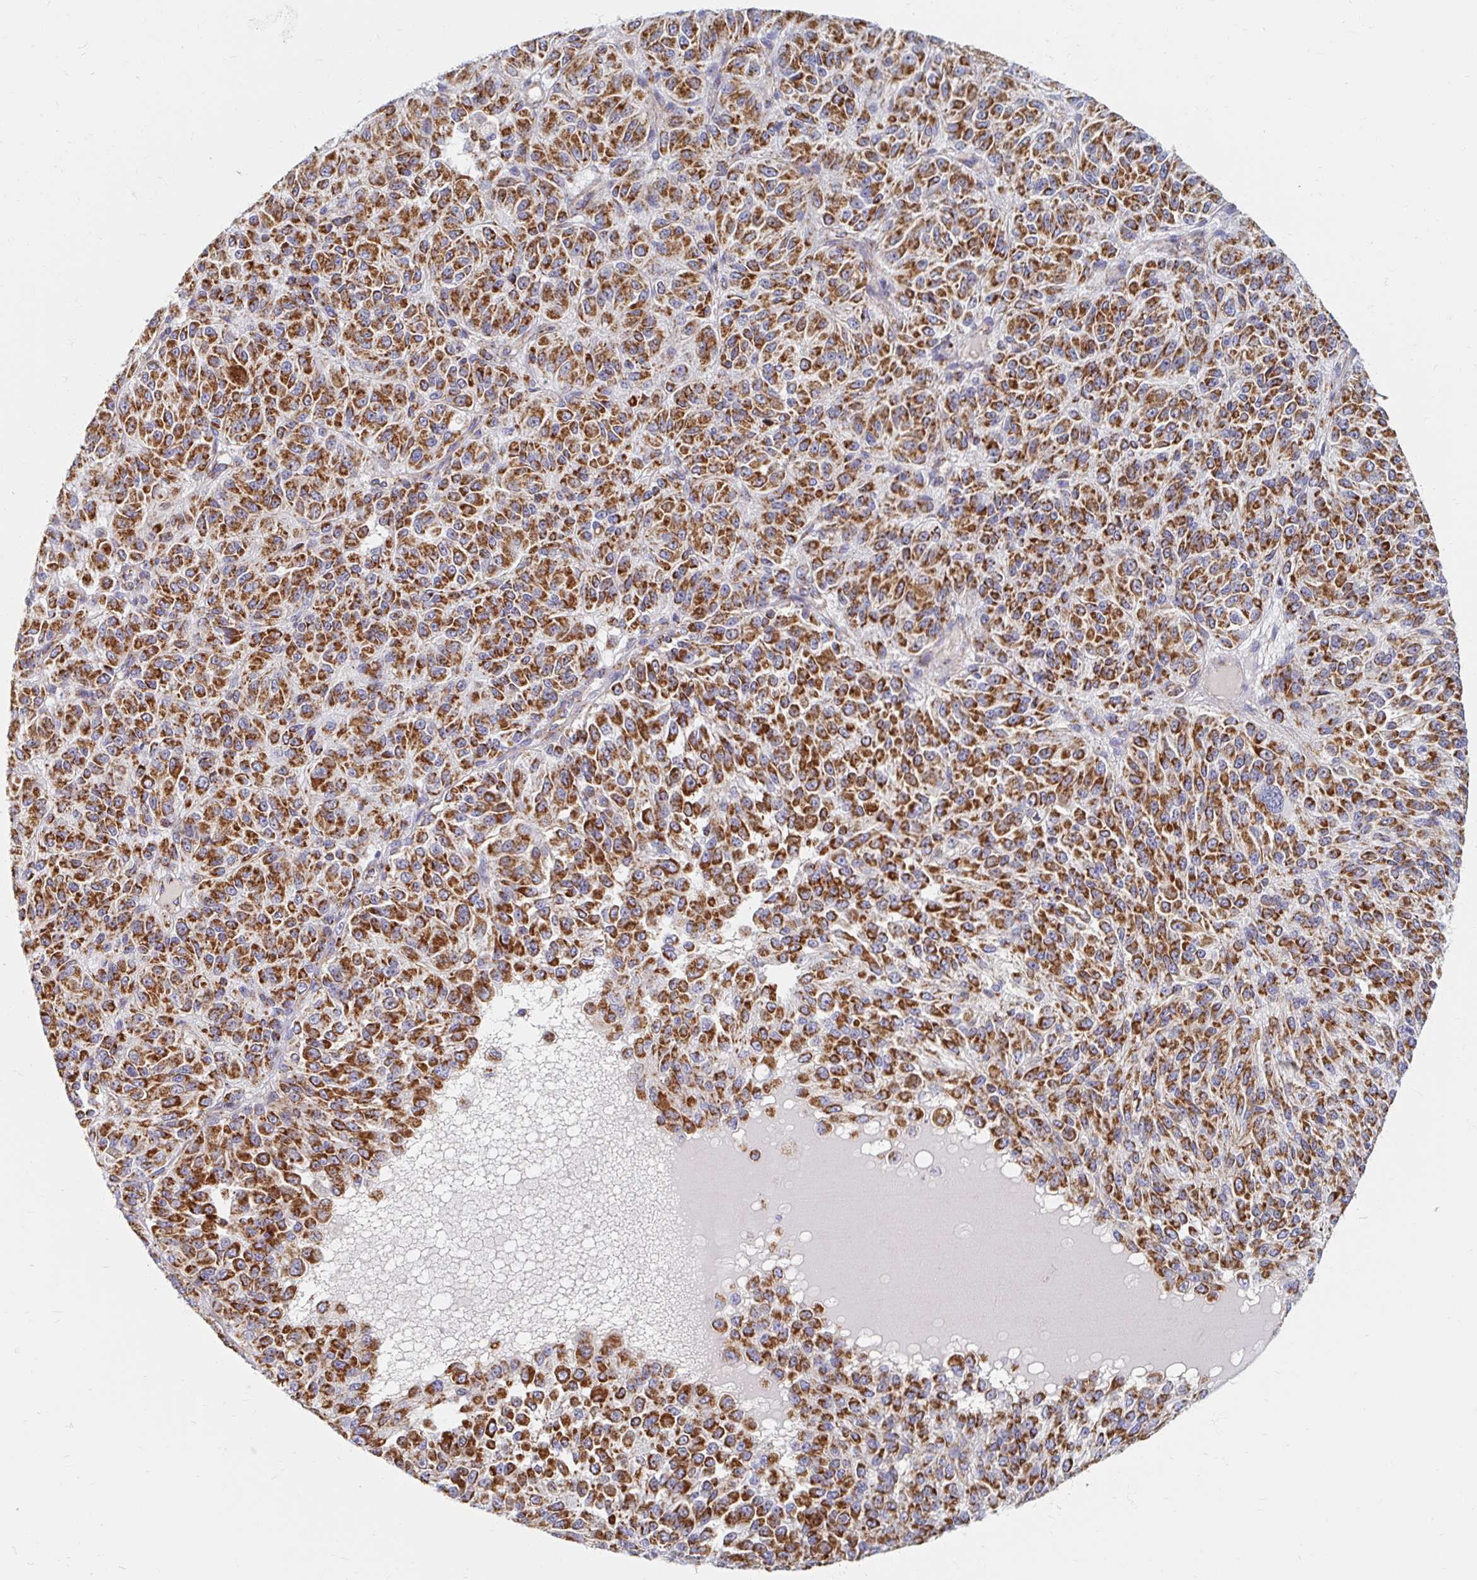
{"staining": {"intensity": "strong", "quantity": ">75%", "location": "cytoplasmic/membranous"}, "tissue": "melanoma", "cell_type": "Tumor cells", "image_type": "cancer", "snomed": [{"axis": "morphology", "description": "Malignant melanoma, Metastatic site"}, {"axis": "topography", "description": "Brain"}], "caption": "This image reveals melanoma stained with immunohistochemistry (IHC) to label a protein in brown. The cytoplasmic/membranous of tumor cells show strong positivity for the protein. Nuclei are counter-stained blue.", "gene": "MAVS", "patient": {"sex": "female", "age": 56}}